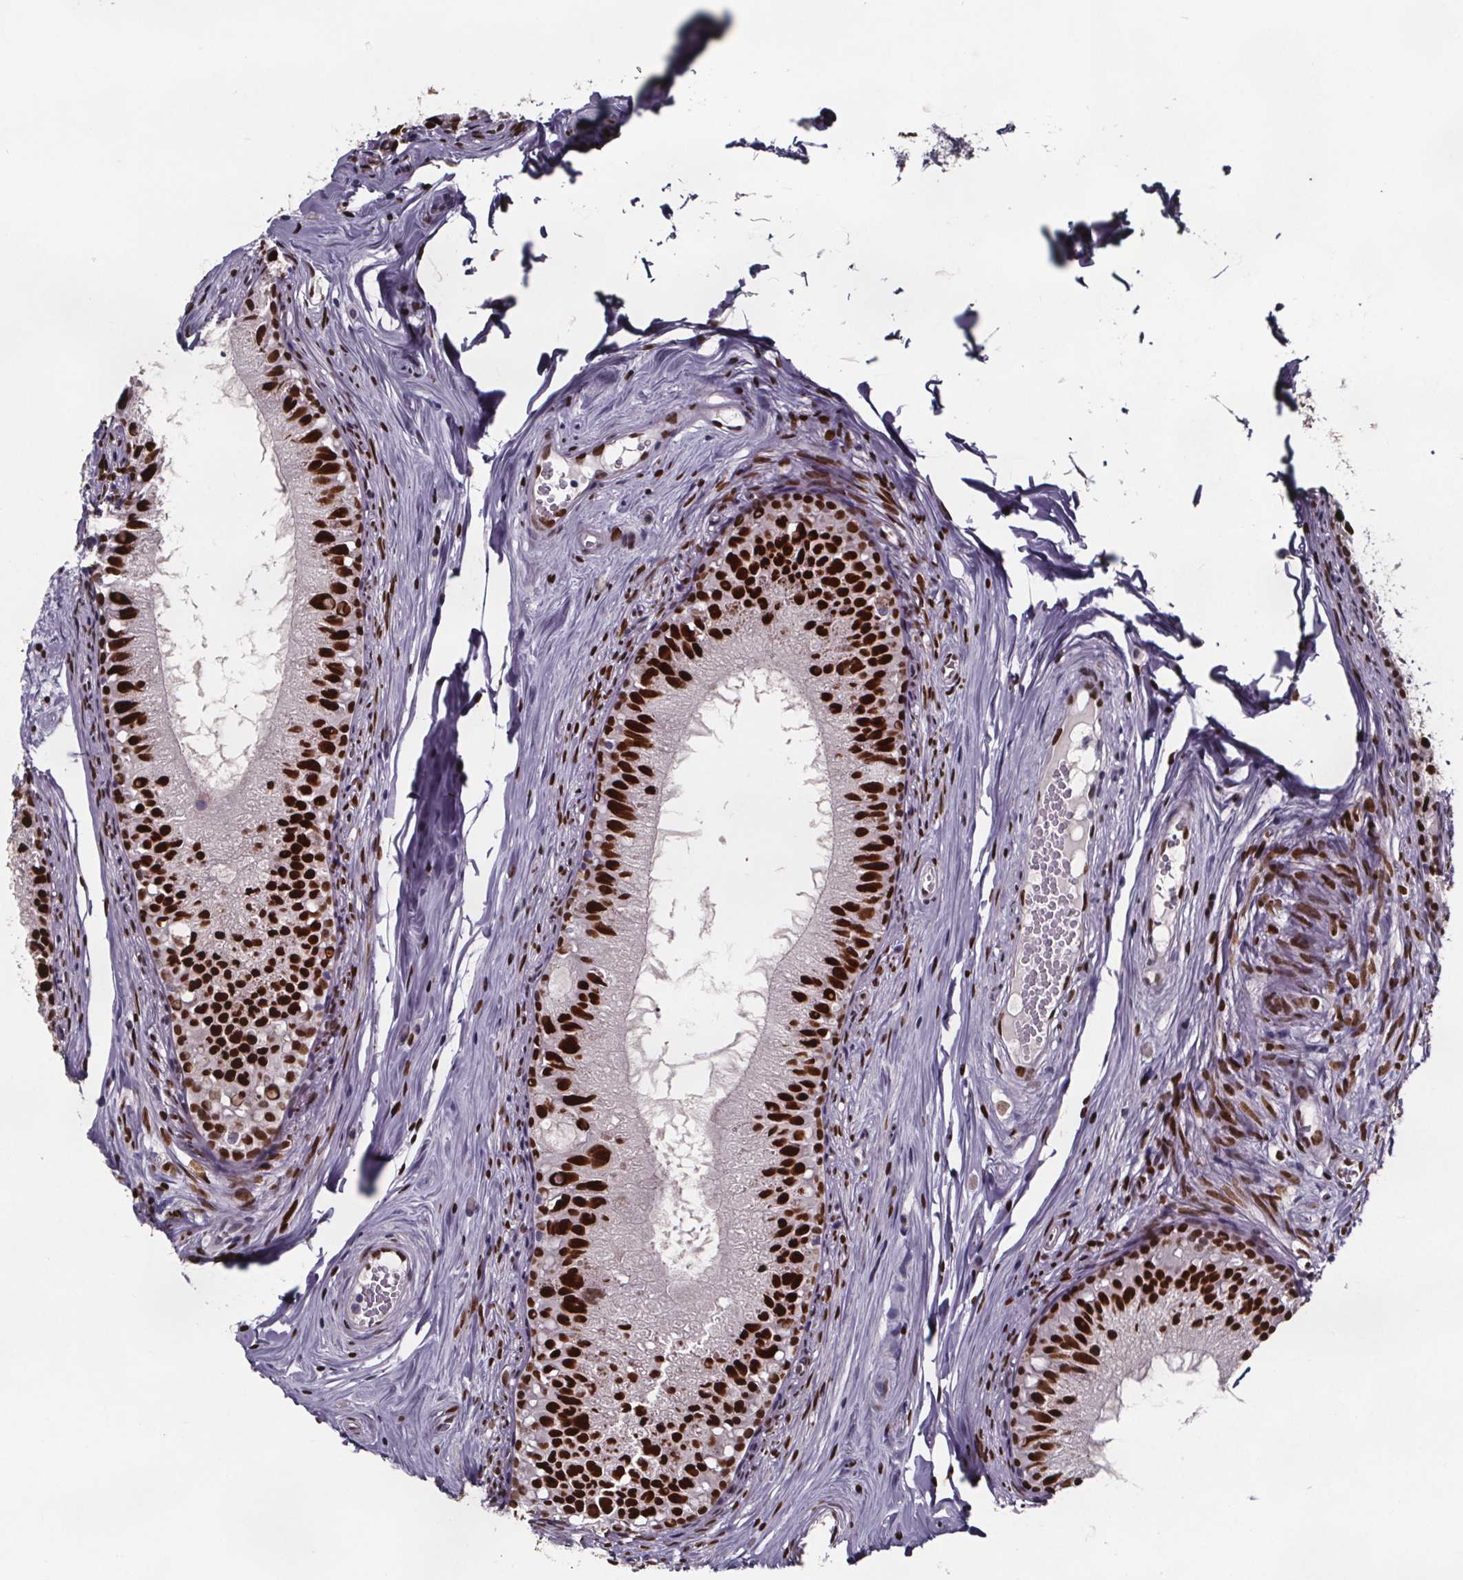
{"staining": {"intensity": "strong", "quantity": ">75%", "location": "nuclear"}, "tissue": "epididymis", "cell_type": "Glandular cells", "image_type": "normal", "snomed": [{"axis": "morphology", "description": "Normal tissue, NOS"}, {"axis": "topography", "description": "Epididymis"}], "caption": "Immunohistochemical staining of unremarkable epididymis reveals >75% levels of strong nuclear protein positivity in approximately >75% of glandular cells.", "gene": "AR", "patient": {"sex": "male", "age": 45}}